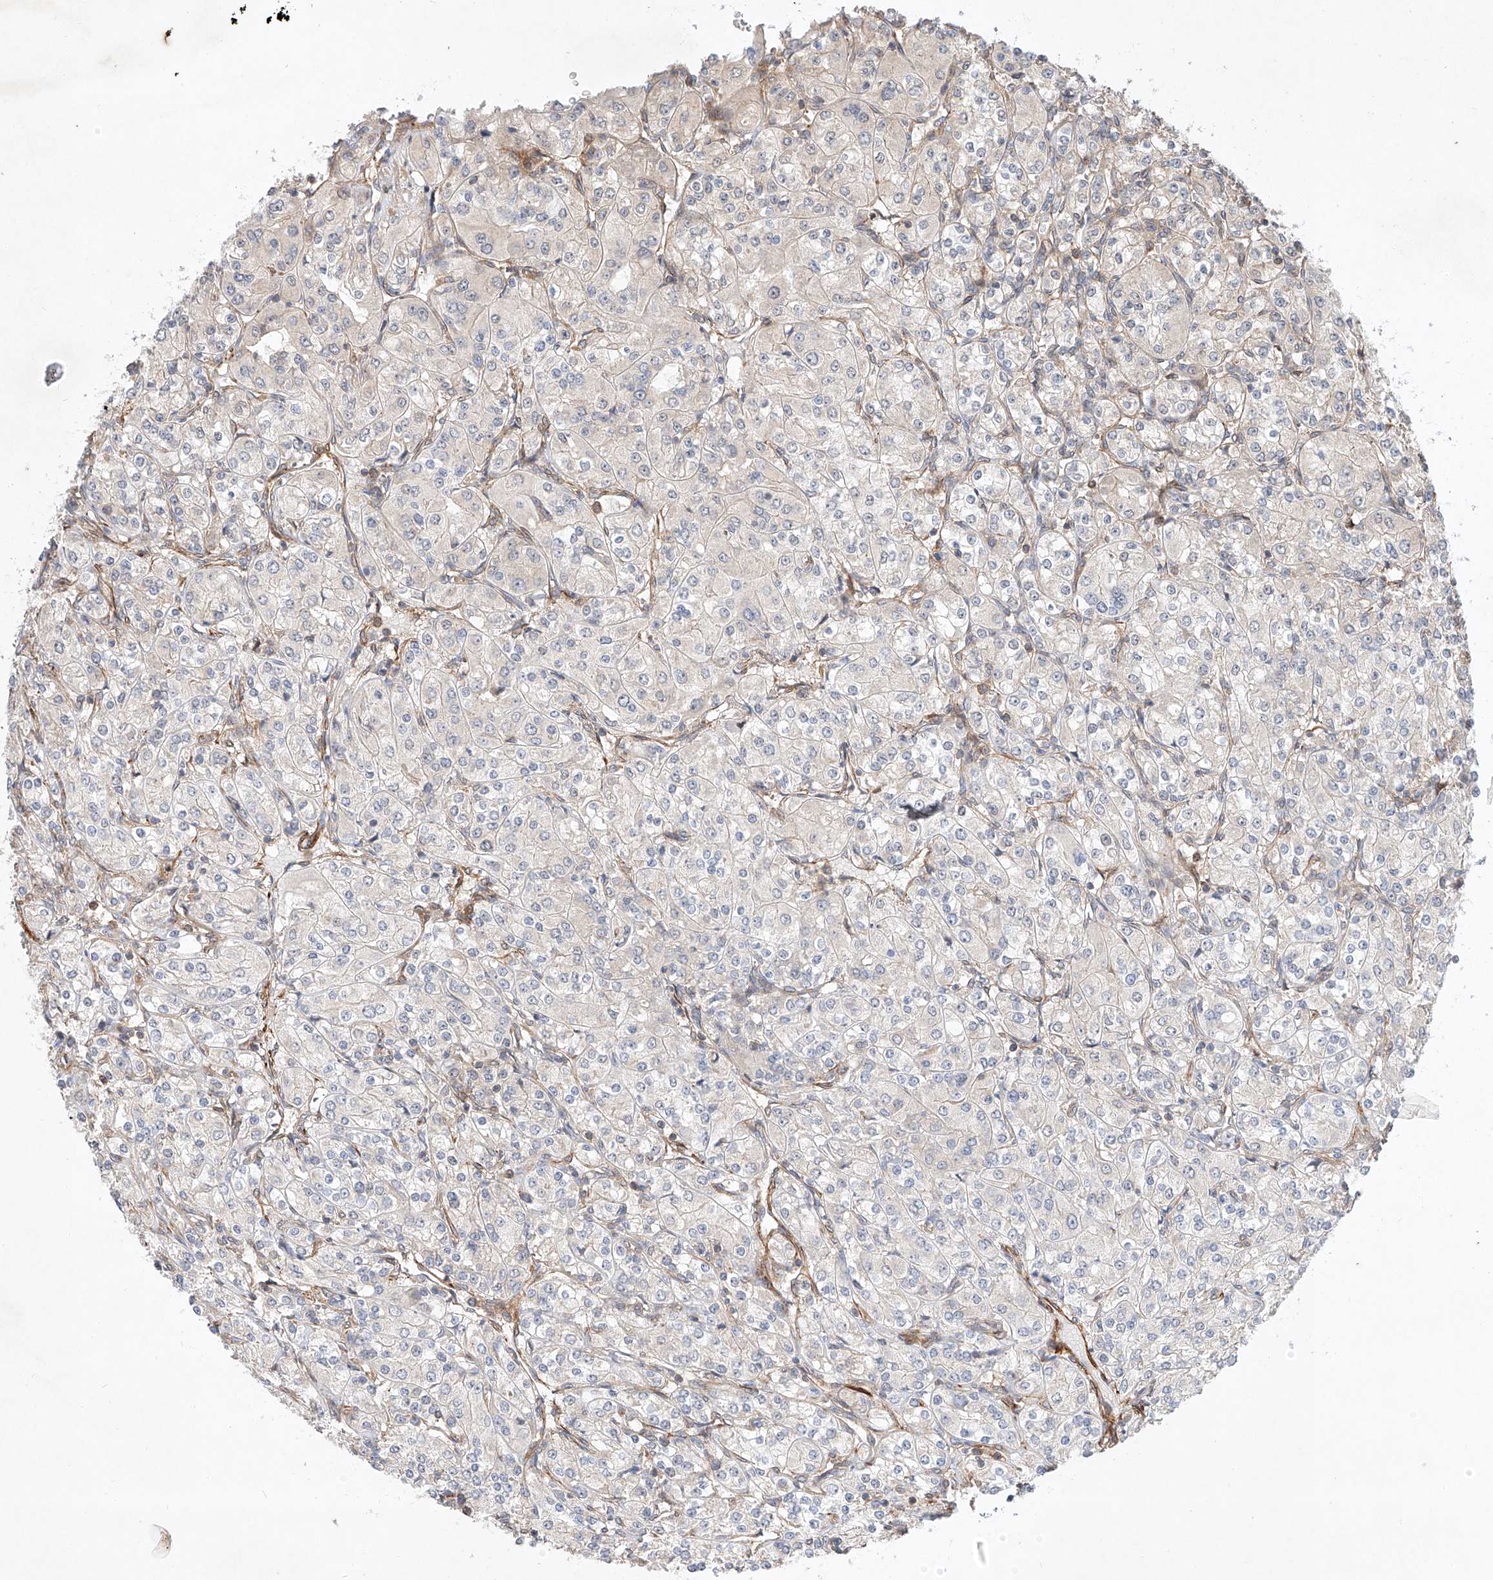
{"staining": {"intensity": "negative", "quantity": "none", "location": "none"}, "tissue": "renal cancer", "cell_type": "Tumor cells", "image_type": "cancer", "snomed": [{"axis": "morphology", "description": "Adenocarcinoma, NOS"}, {"axis": "topography", "description": "Kidney"}], "caption": "The IHC image has no significant positivity in tumor cells of renal cancer tissue.", "gene": "ARHGAP33", "patient": {"sex": "male", "age": 77}}